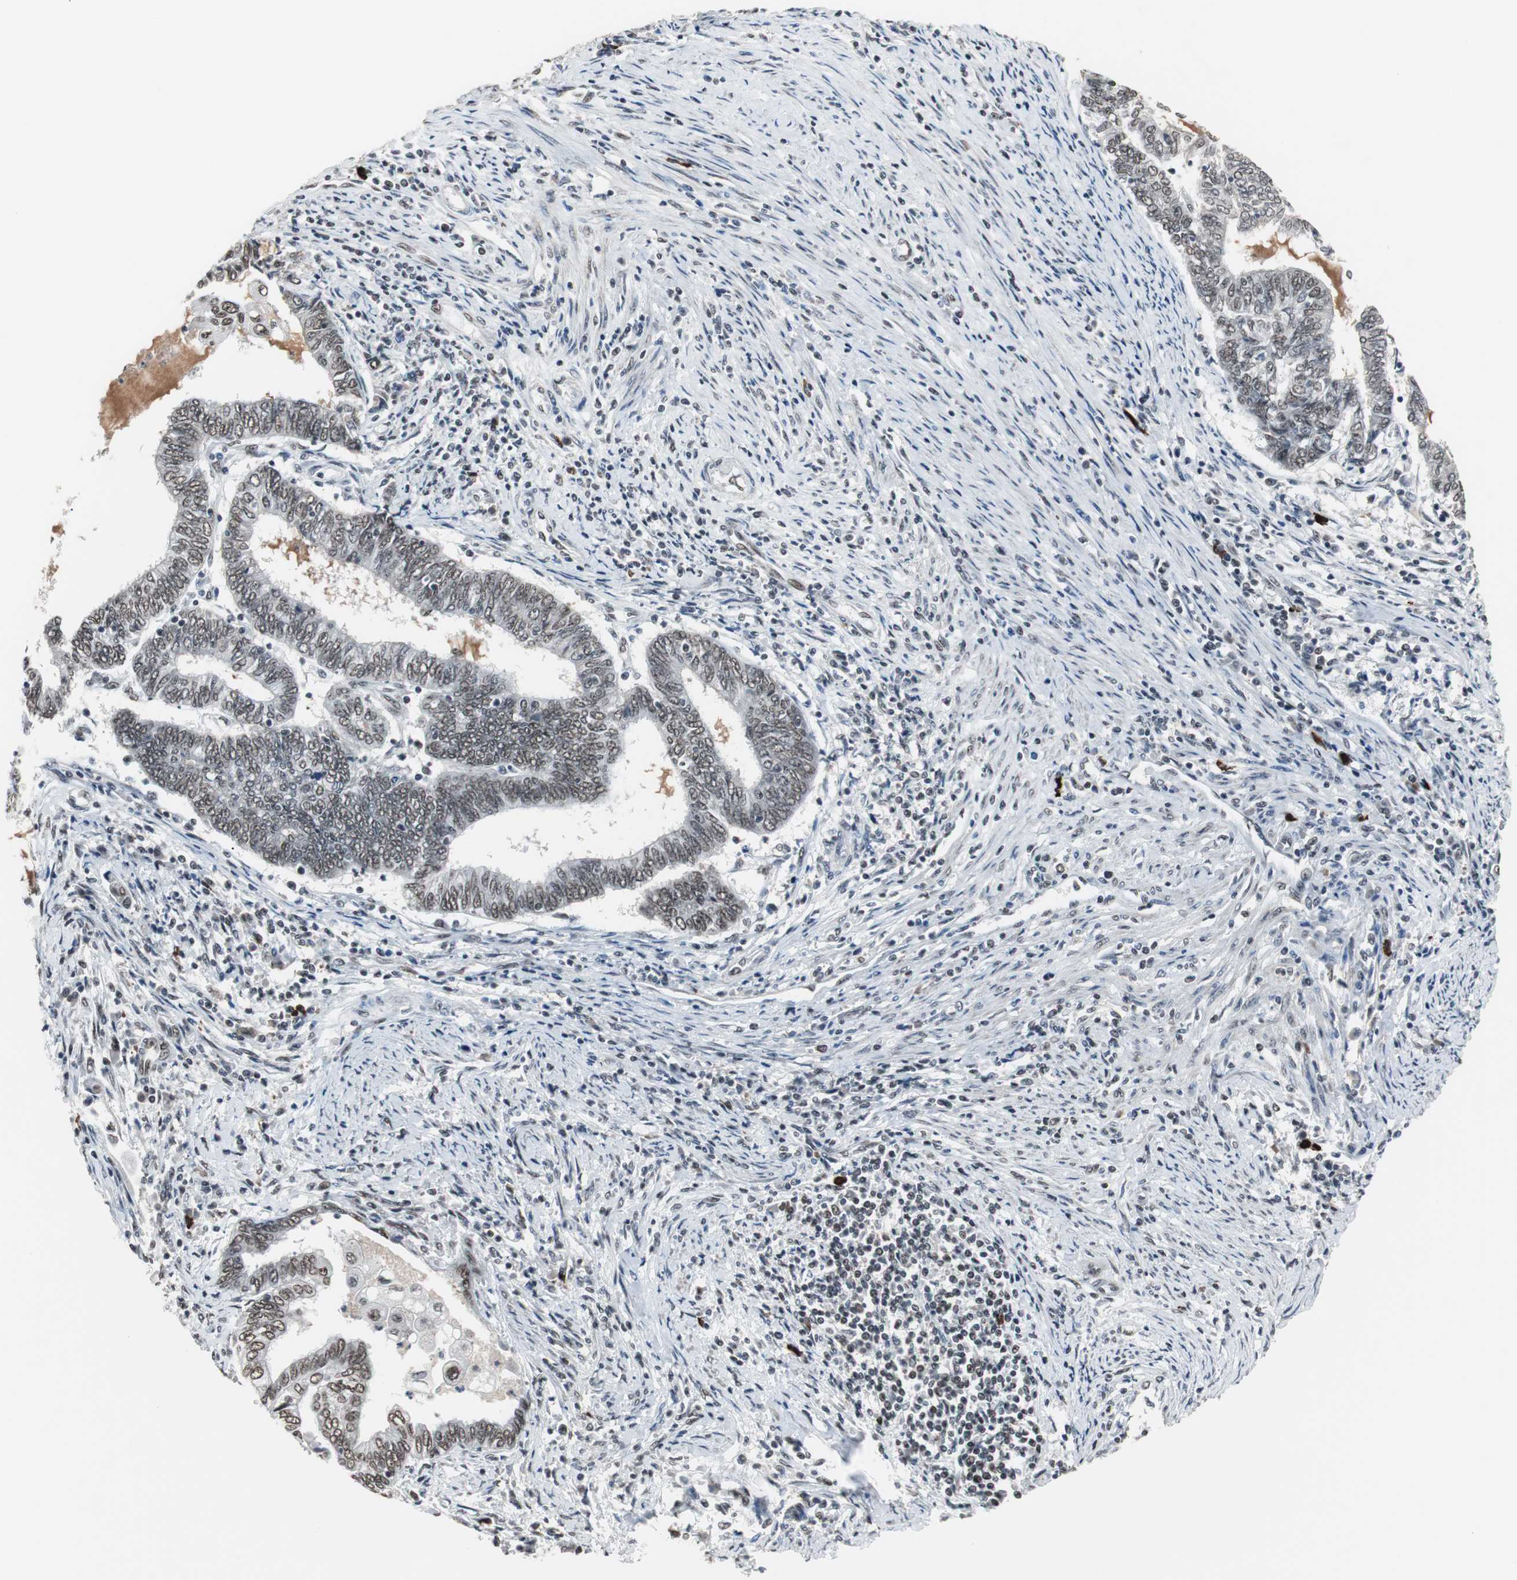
{"staining": {"intensity": "moderate", "quantity": ">75%", "location": "nuclear"}, "tissue": "endometrial cancer", "cell_type": "Tumor cells", "image_type": "cancer", "snomed": [{"axis": "morphology", "description": "Adenocarcinoma, NOS"}, {"axis": "topography", "description": "Uterus"}, {"axis": "topography", "description": "Endometrium"}], "caption": "Tumor cells reveal medium levels of moderate nuclear positivity in about >75% of cells in human endometrial cancer (adenocarcinoma).", "gene": "TAF7", "patient": {"sex": "female", "age": 70}}